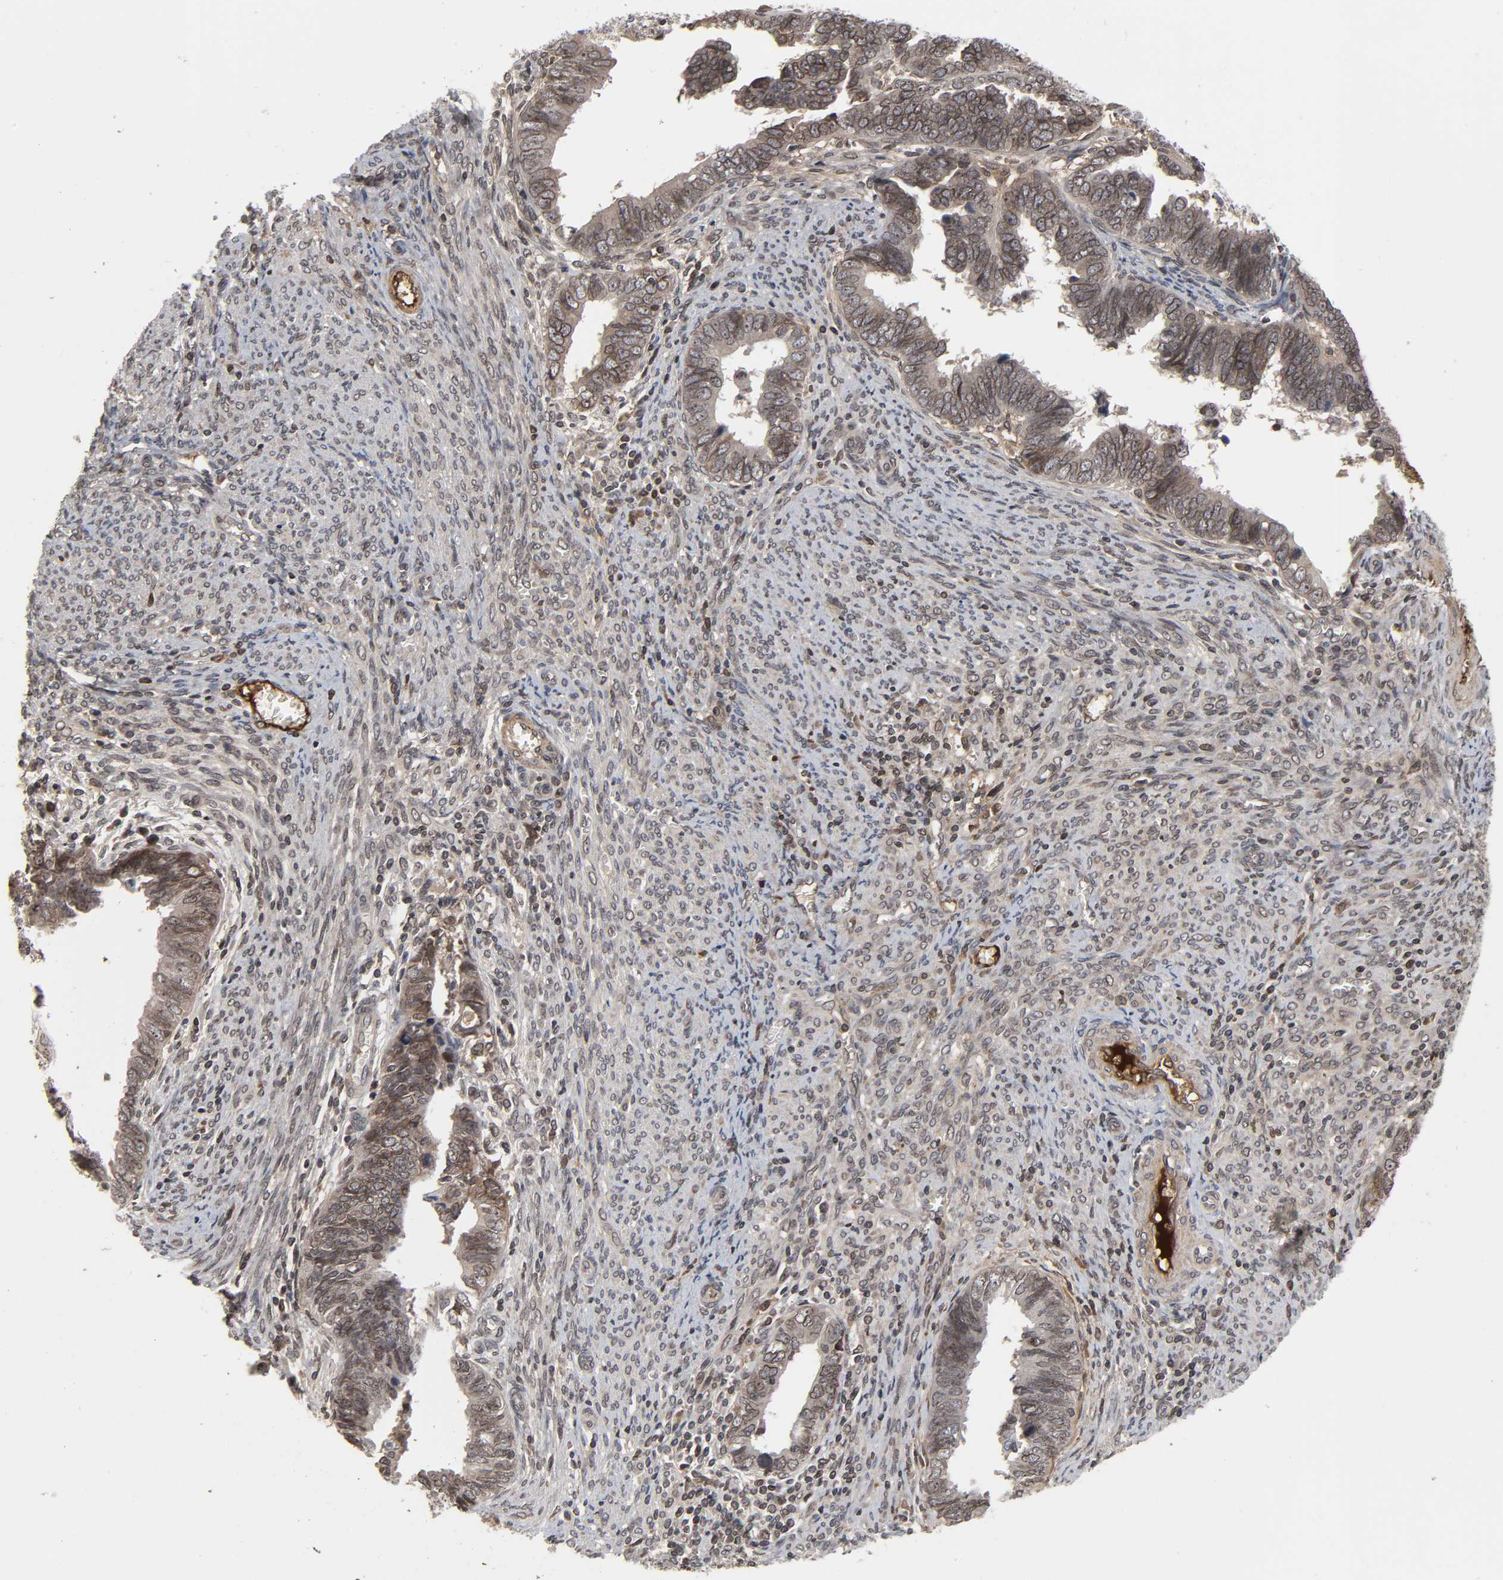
{"staining": {"intensity": "strong", "quantity": ">75%", "location": "cytoplasmic/membranous,nuclear"}, "tissue": "endometrial cancer", "cell_type": "Tumor cells", "image_type": "cancer", "snomed": [{"axis": "morphology", "description": "Adenocarcinoma, NOS"}, {"axis": "topography", "description": "Endometrium"}], "caption": "A brown stain shows strong cytoplasmic/membranous and nuclear positivity of a protein in human endometrial cancer (adenocarcinoma) tumor cells.", "gene": "CPN2", "patient": {"sex": "female", "age": 75}}